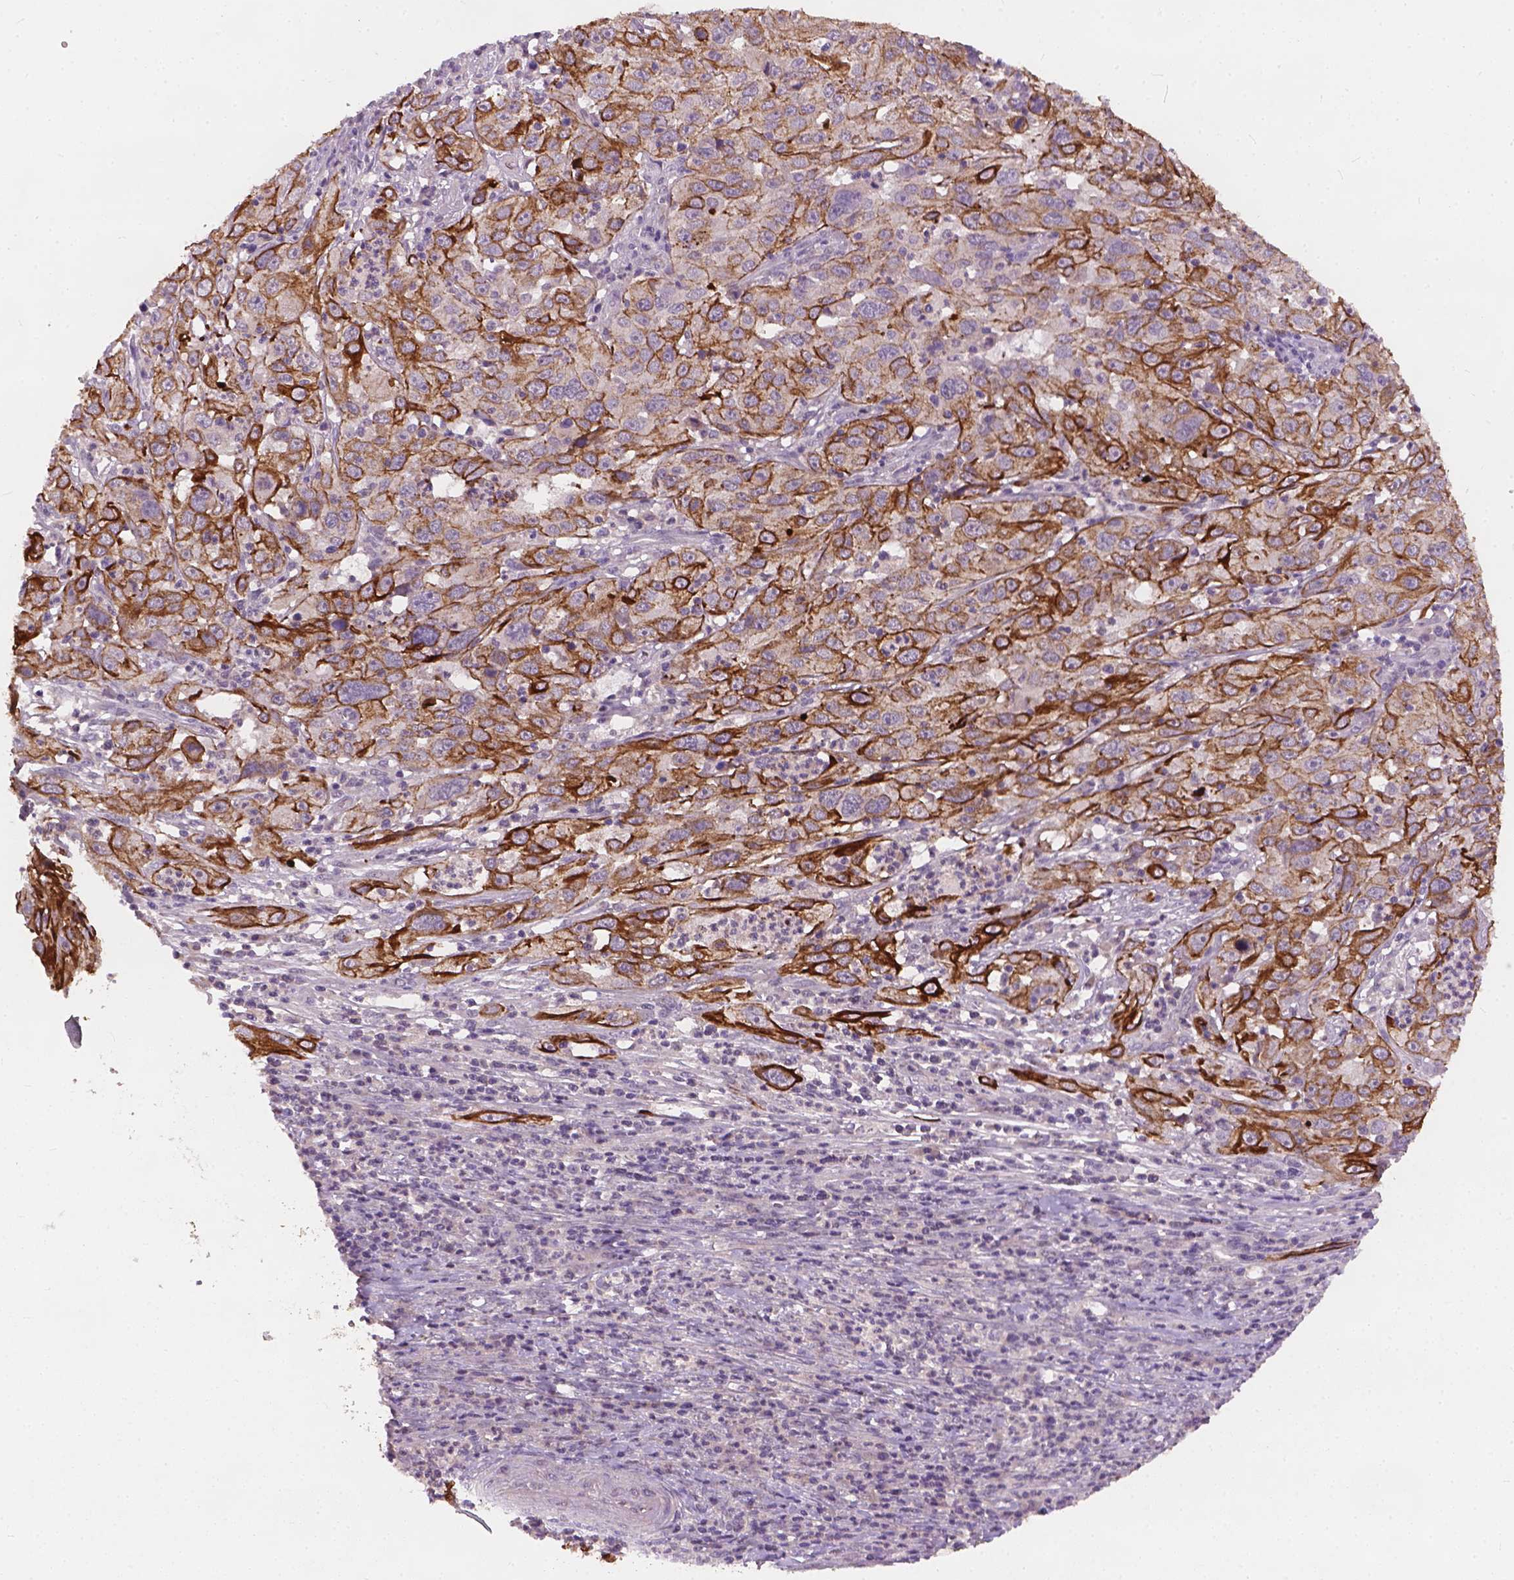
{"staining": {"intensity": "moderate", "quantity": "25%-75%", "location": "cytoplasmic/membranous"}, "tissue": "cervical cancer", "cell_type": "Tumor cells", "image_type": "cancer", "snomed": [{"axis": "morphology", "description": "Squamous cell carcinoma, NOS"}, {"axis": "topography", "description": "Cervix"}], "caption": "Immunohistochemistry (IHC) image of cervical cancer (squamous cell carcinoma) stained for a protein (brown), which exhibits medium levels of moderate cytoplasmic/membranous staining in approximately 25%-75% of tumor cells.", "gene": "KRT17", "patient": {"sex": "female", "age": 32}}